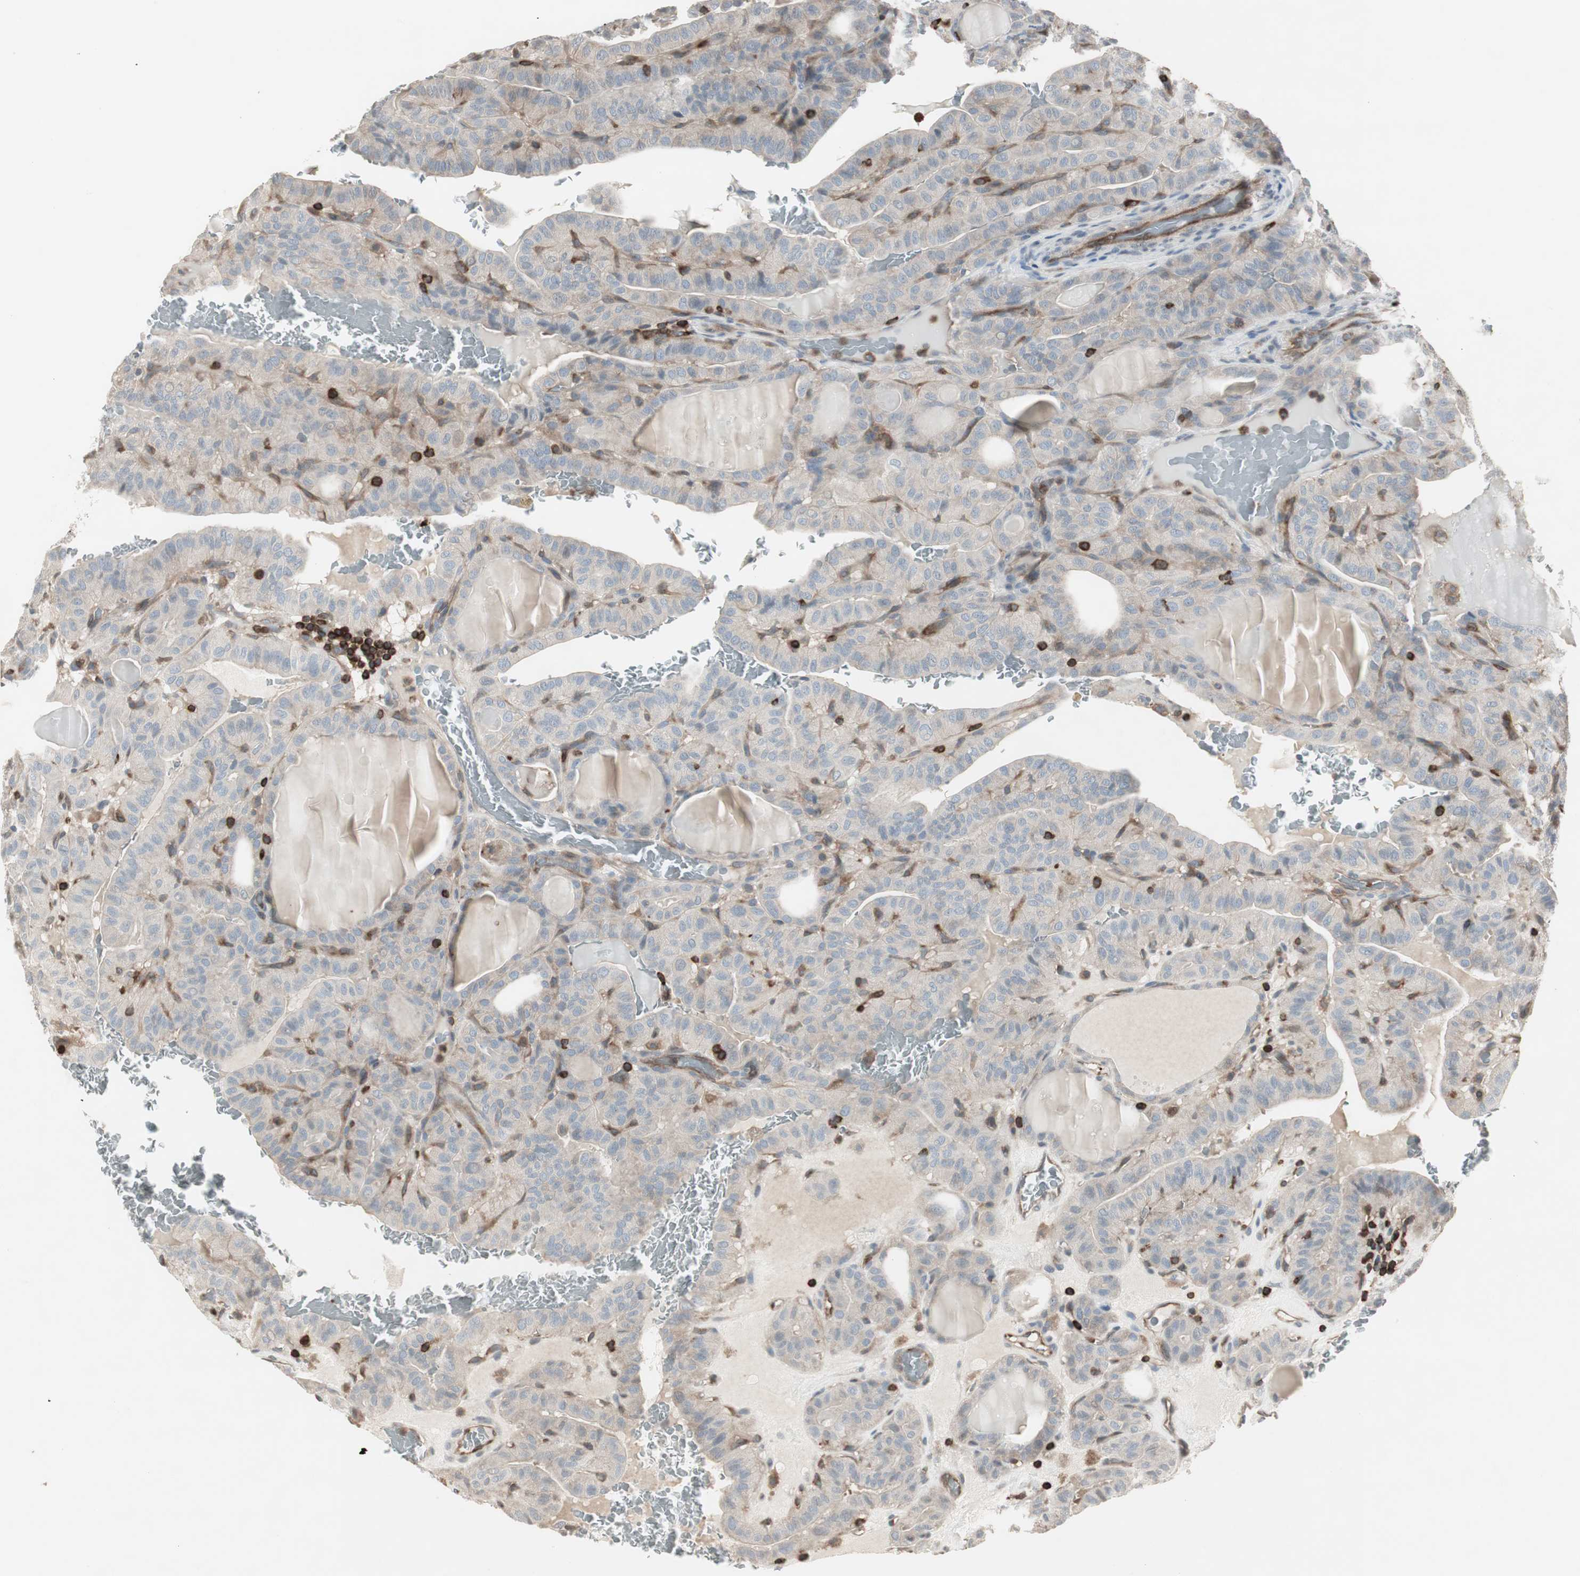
{"staining": {"intensity": "weak", "quantity": ">75%", "location": "cytoplasmic/membranous"}, "tissue": "thyroid cancer", "cell_type": "Tumor cells", "image_type": "cancer", "snomed": [{"axis": "morphology", "description": "Papillary adenocarcinoma, NOS"}, {"axis": "topography", "description": "Thyroid gland"}], "caption": "Immunohistochemistry (IHC) (DAB) staining of human papillary adenocarcinoma (thyroid) displays weak cytoplasmic/membranous protein expression in about >75% of tumor cells. The staining is performed using DAB brown chromogen to label protein expression. The nuclei are counter-stained blue using hematoxylin.", "gene": "ARHGEF1", "patient": {"sex": "male", "age": 77}}